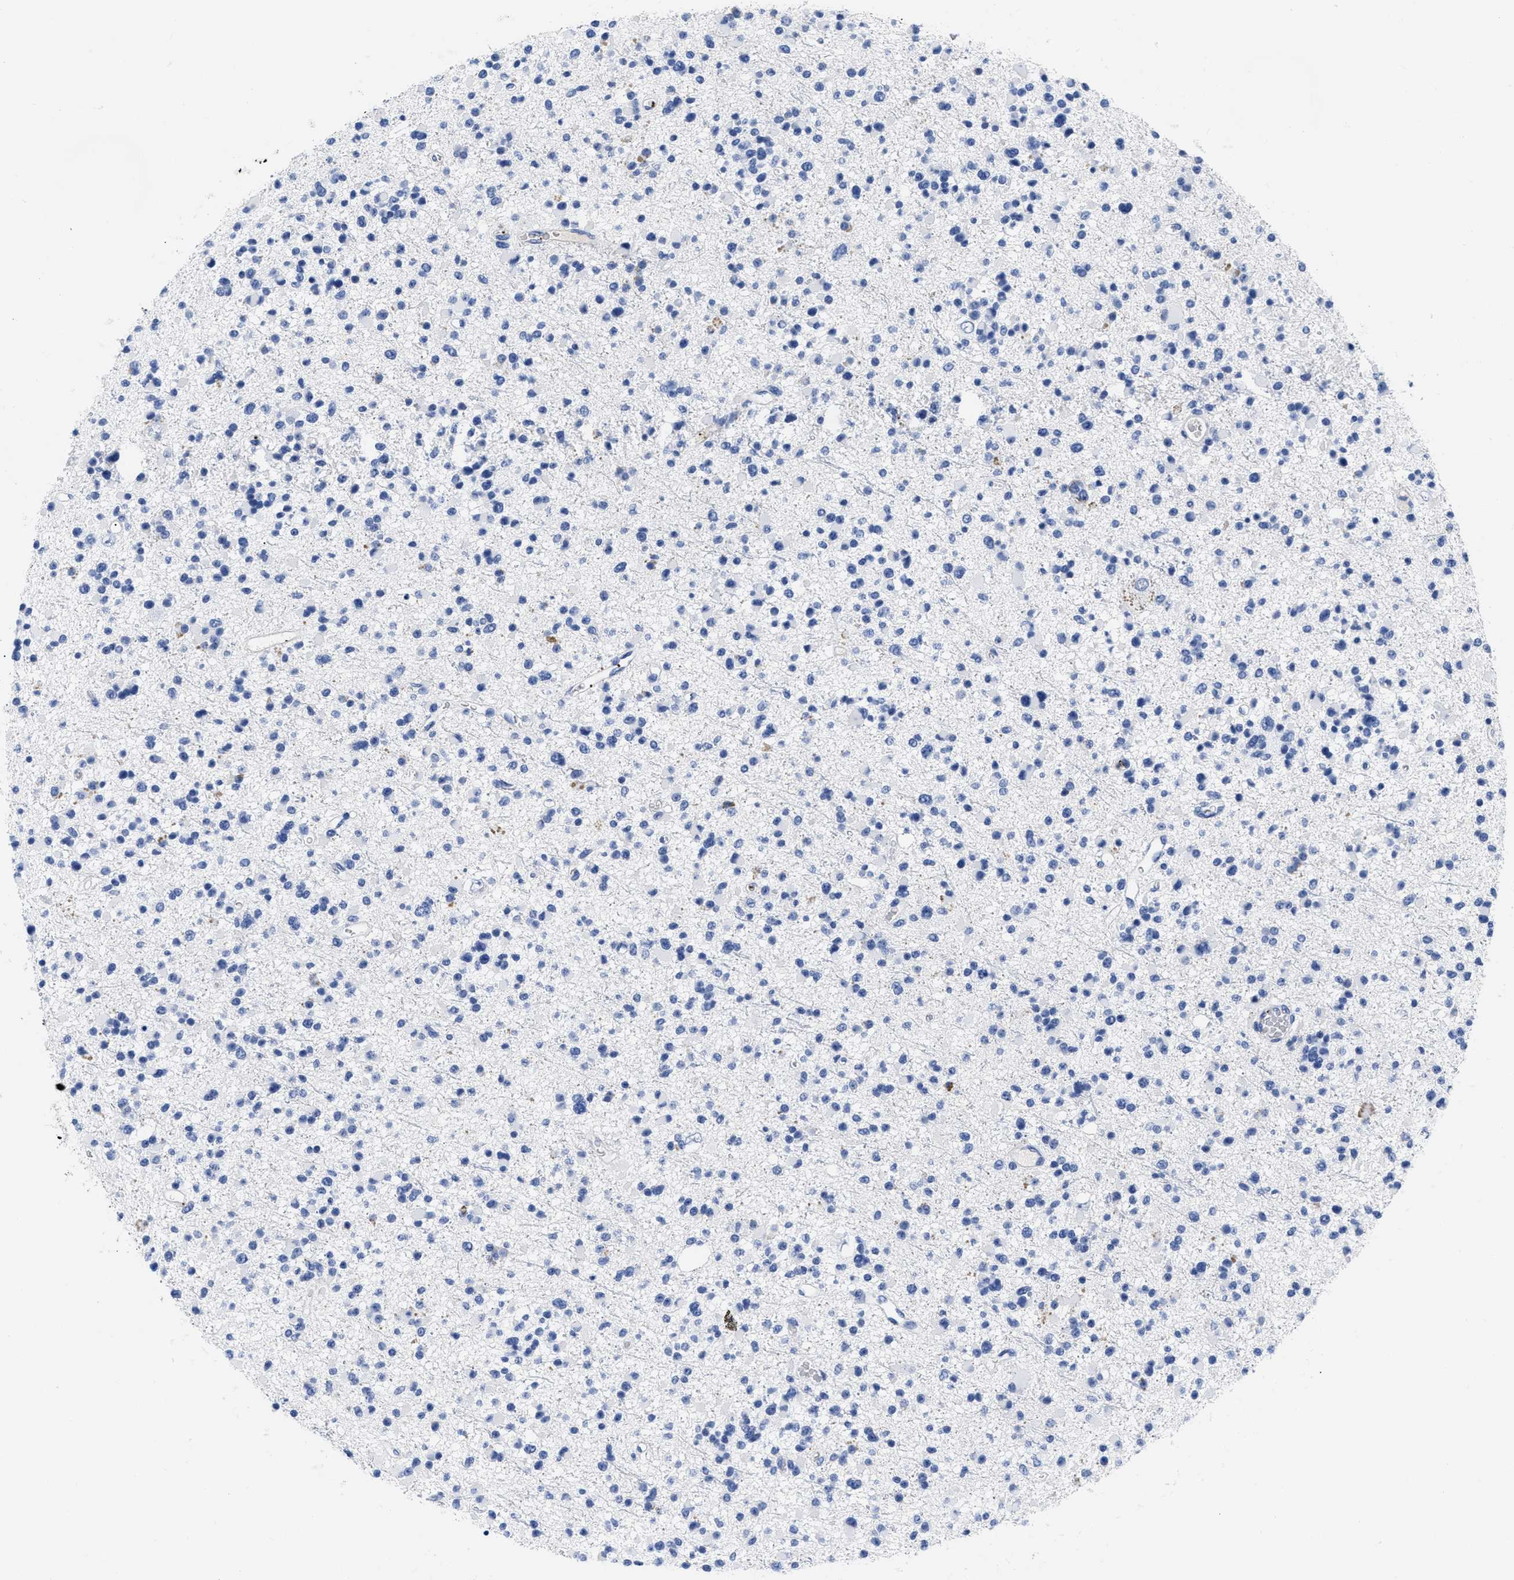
{"staining": {"intensity": "negative", "quantity": "none", "location": "none"}, "tissue": "glioma", "cell_type": "Tumor cells", "image_type": "cancer", "snomed": [{"axis": "morphology", "description": "Glioma, malignant, Low grade"}, {"axis": "topography", "description": "Brain"}], "caption": "Tumor cells are negative for protein expression in human glioma.", "gene": "TREML1", "patient": {"sex": "female", "age": 22}}